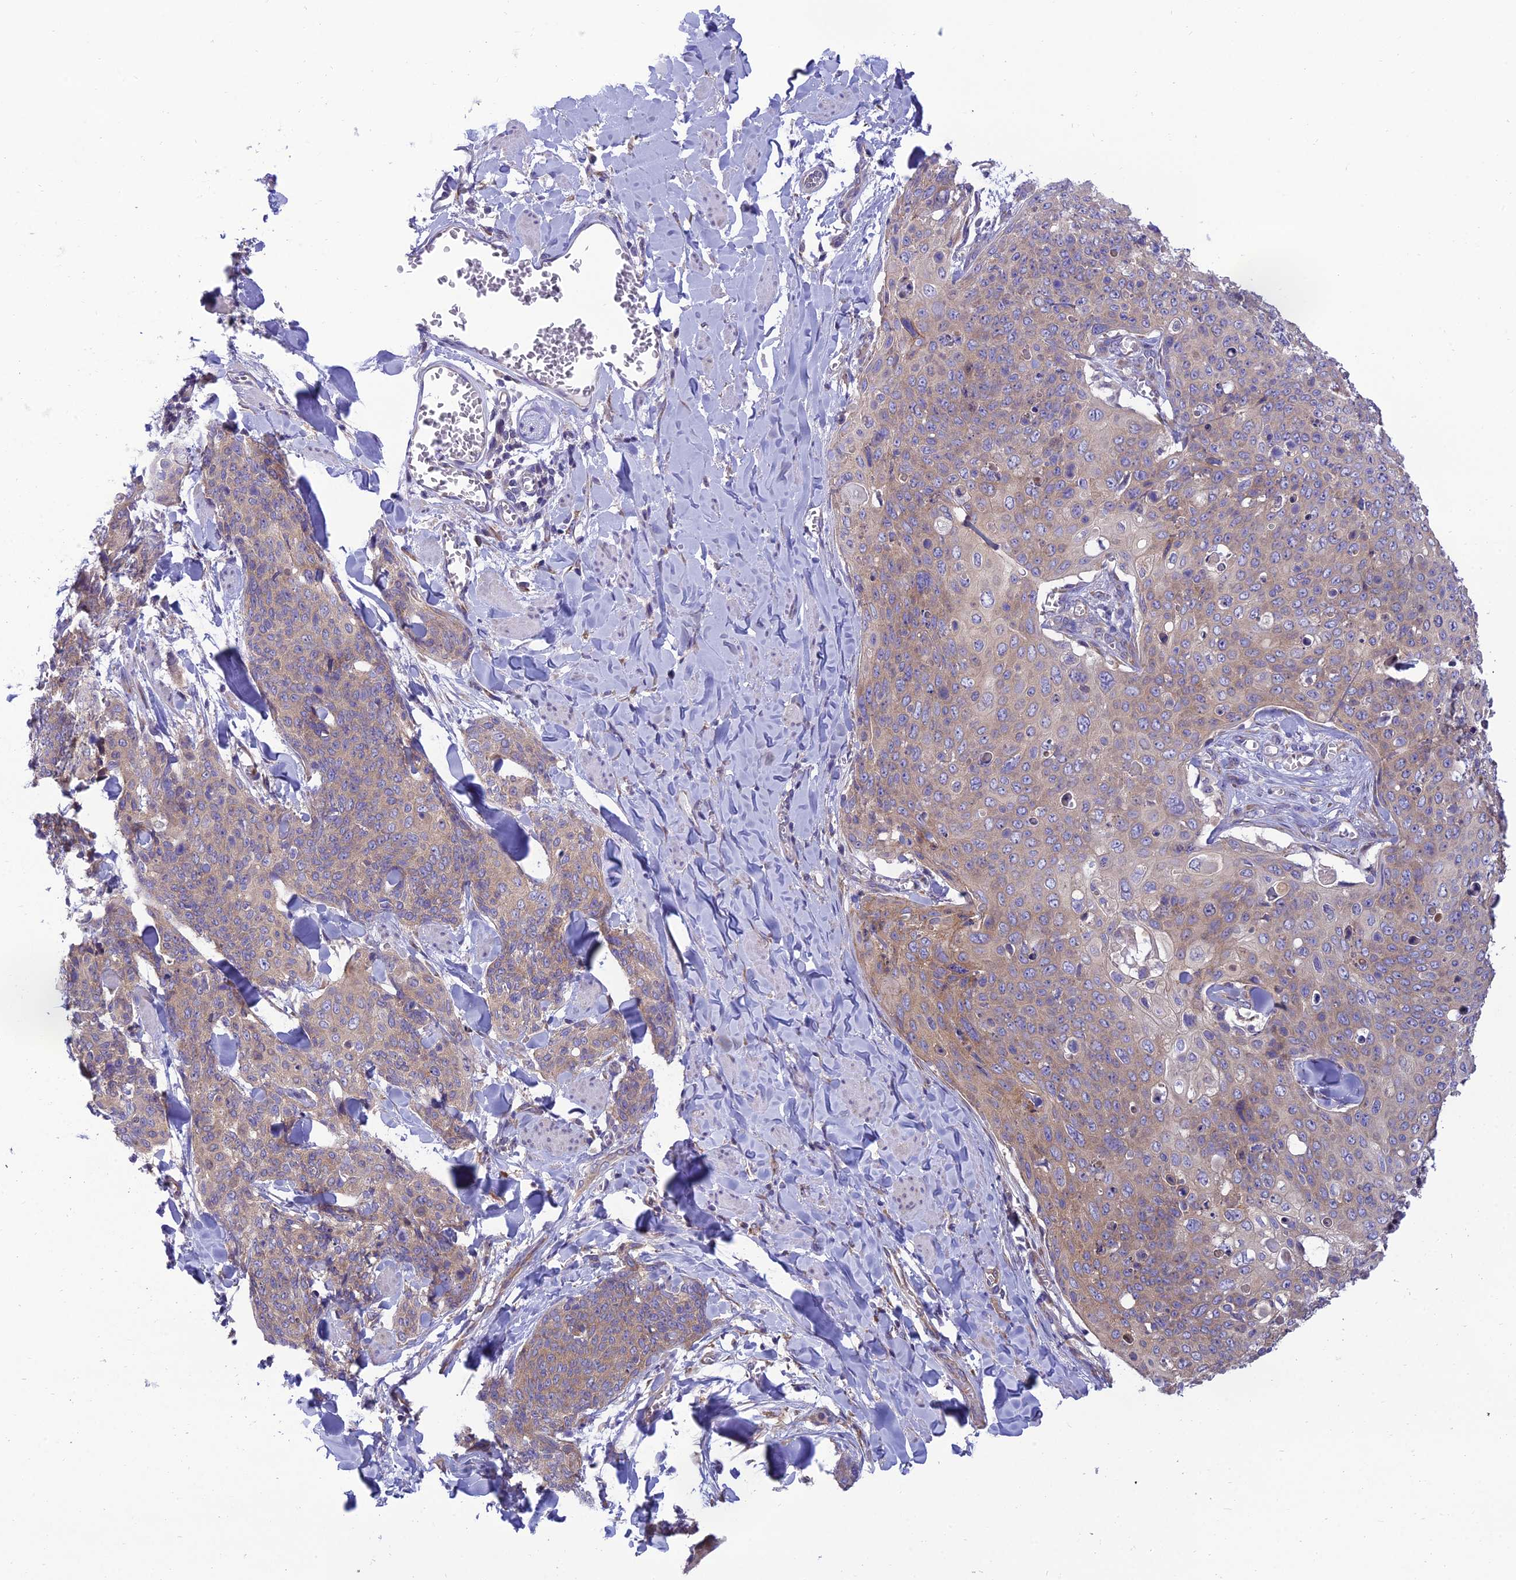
{"staining": {"intensity": "weak", "quantity": "25%-75%", "location": "cytoplasmic/membranous"}, "tissue": "skin cancer", "cell_type": "Tumor cells", "image_type": "cancer", "snomed": [{"axis": "morphology", "description": "Squamous cell carcinoma, NOS"}, {"axis": "topography", "description": "Skin"}, {"axis": "topography", "description": "Vulva"}], "caption": "Weak cytoplasmic/membranous expression for a protein is identified in approximately 25%-75% of tumor cells of skin squamous cell carcinoma using immunohistochemistry (IHC).", "gene": "CLCN7", "patient": {"sex": "female", "age": 85}}